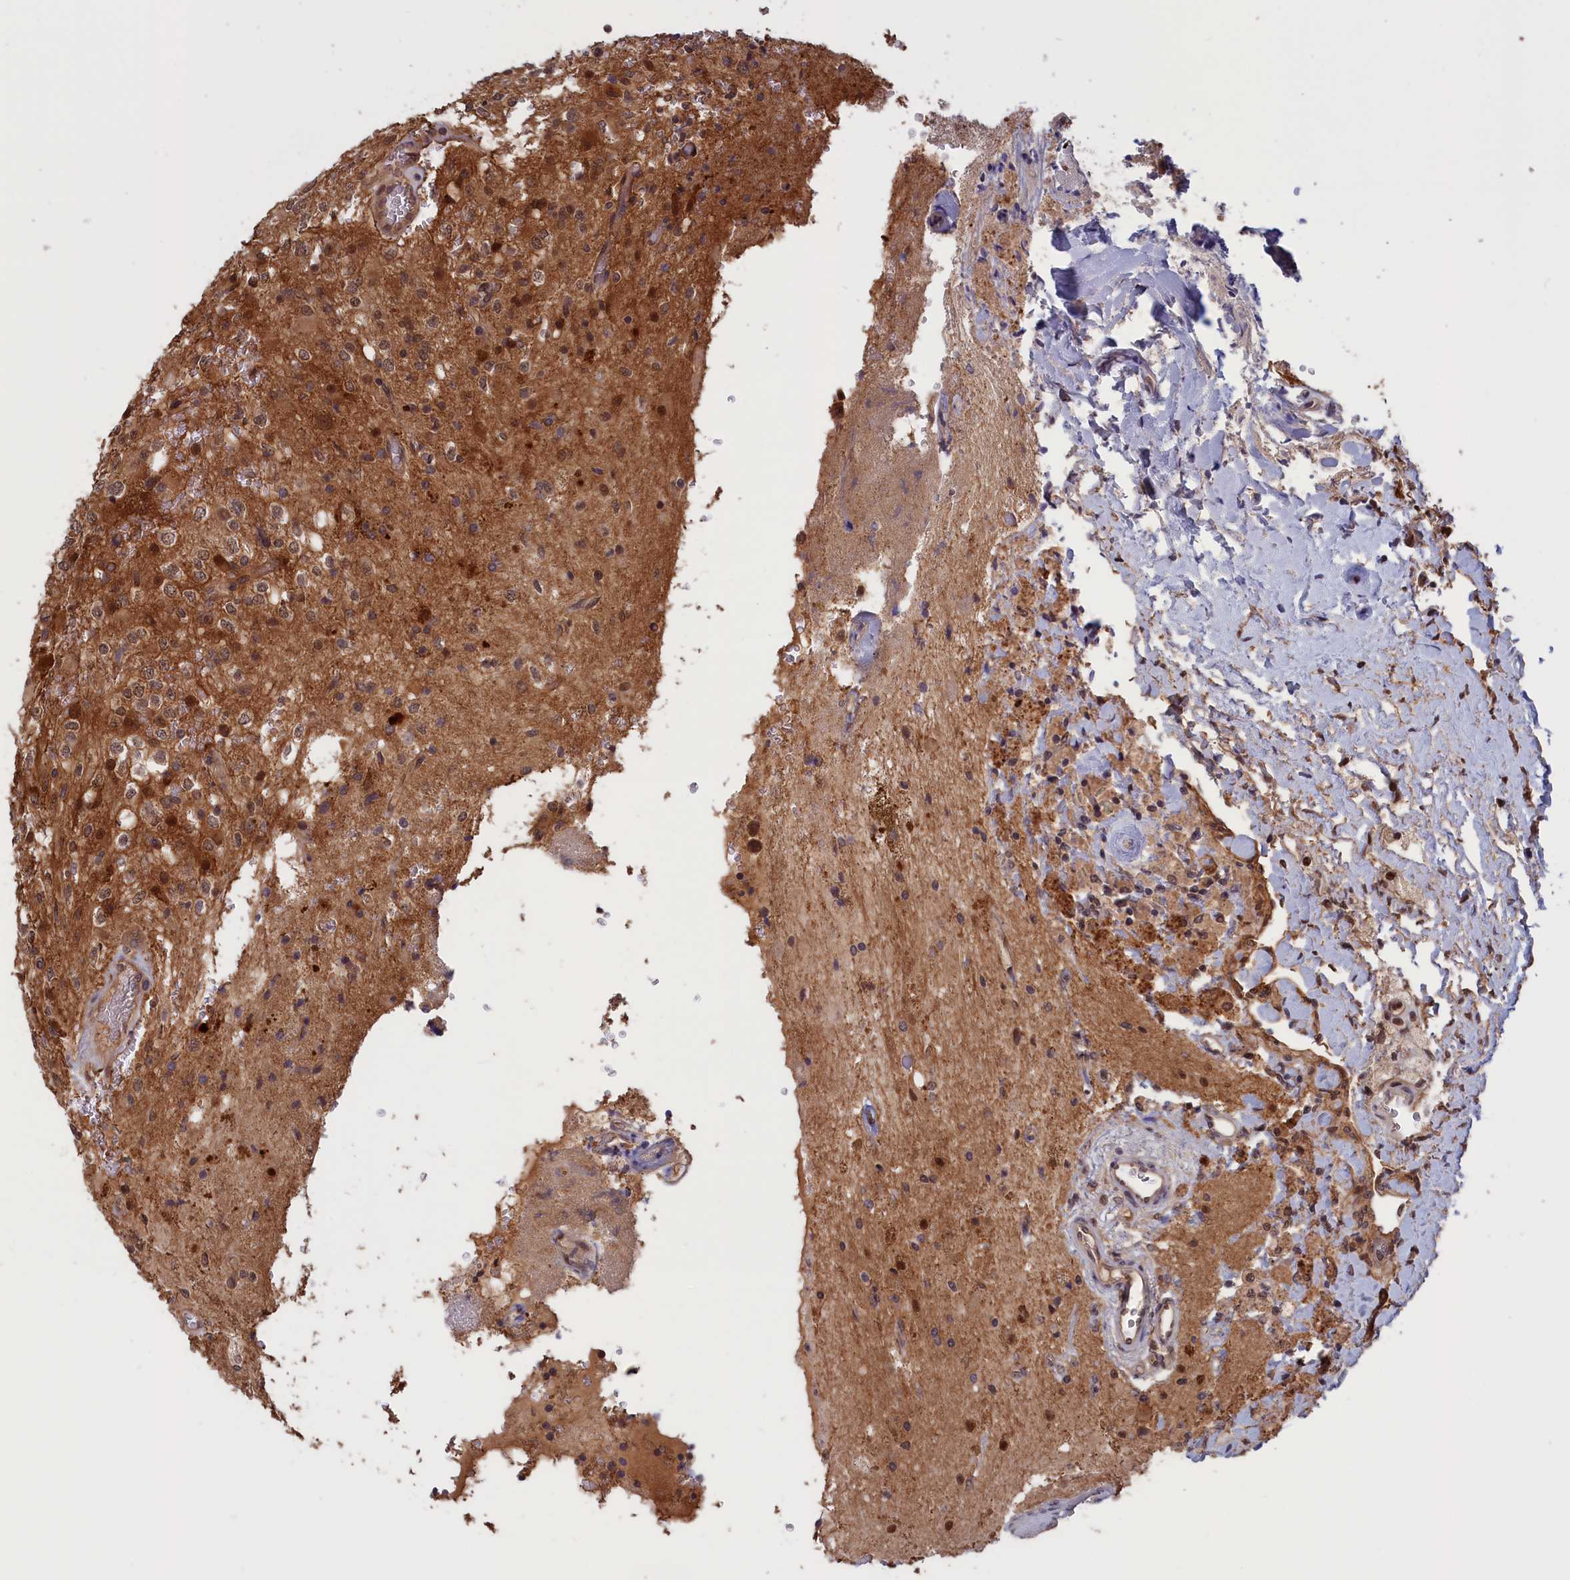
{"staining": {"intensity": "moderate", "quantity": "<25%", "location": "nuclear"}, "tissue": "glioma", "cell_type": "Tumor cells", "image_type": "cancer", "snomed": [{"axis": "morphology", "description": "Glioma, malignant, High grade"}, {"axis": "topography", "description": "Brain"}], "caption": "This image demonstrates immunohistochemistry (IHC) staining of human high-grade glioma (malignant), with low moderate nuclear staining in about <25% of tumor cells.", "gene": "PLP2", "patient": {"sex": "male", "age": 34}}